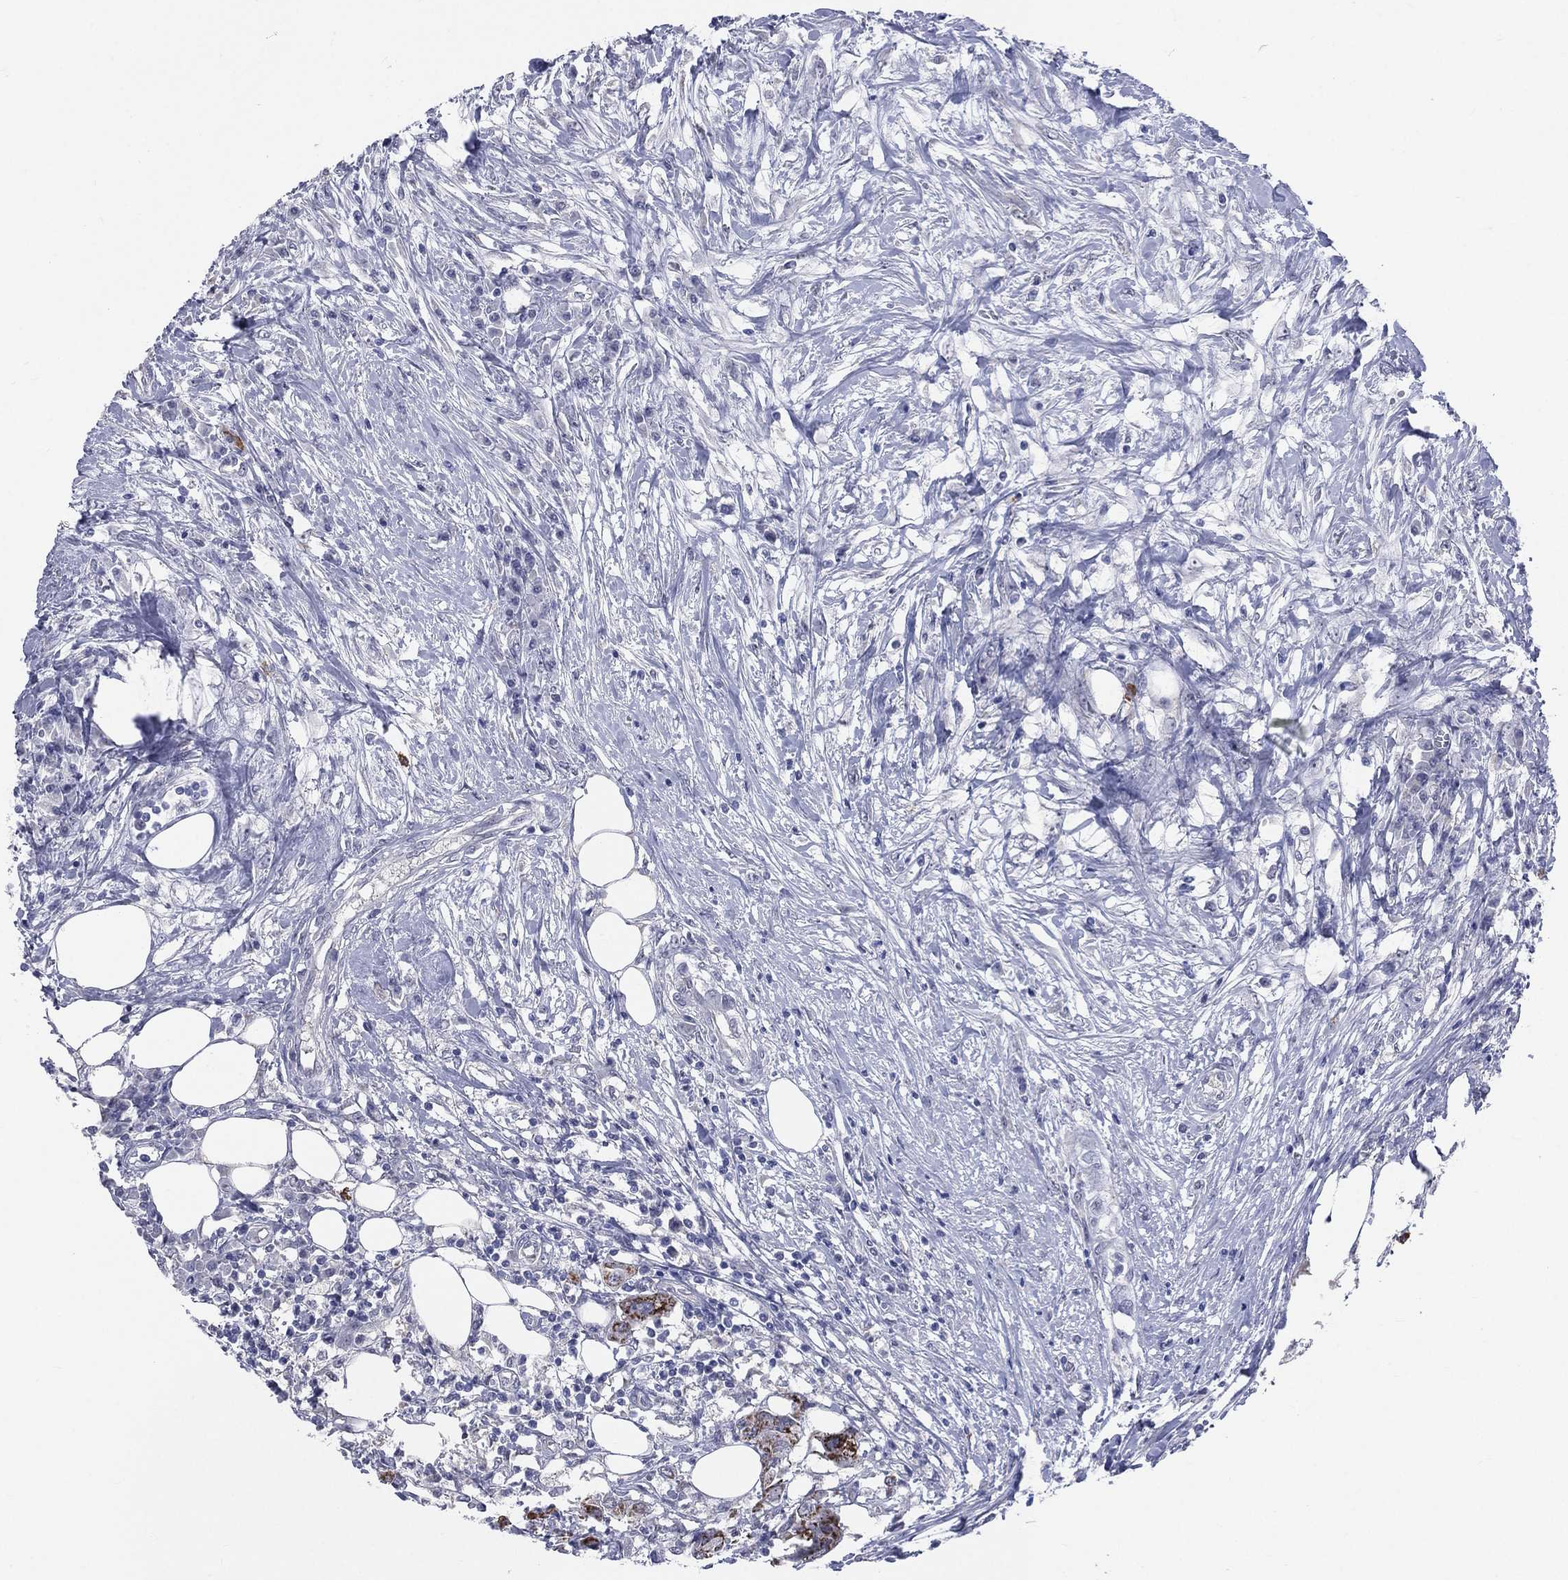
{"staining": {"intensity": "moderate", "quantity": "<25%", "location": "cytoplasmic/membranous"}, "tissue": "urothelial cancer", "cell_type": "Tumor cells", "image_type": "cancer", "snomed": [{"axis": "morphology", "description": "Urothelial carcinoma, NOS"}, {"axis": "morphology", "description": "Urothelial carcinoma, High grade"}, {"axis": "topography", "description": "Urinary bladder"}], "caption": "Immunohistochemistry micrograph of human transitional cell carcinoma stained for a protein (brown), which demonstrates low levels of moderate cytoplasmic/membranous positivity in about <25% of tumor cells.", "gene": "AKAP3", "patient": {"sex": "male", "age": 63}}